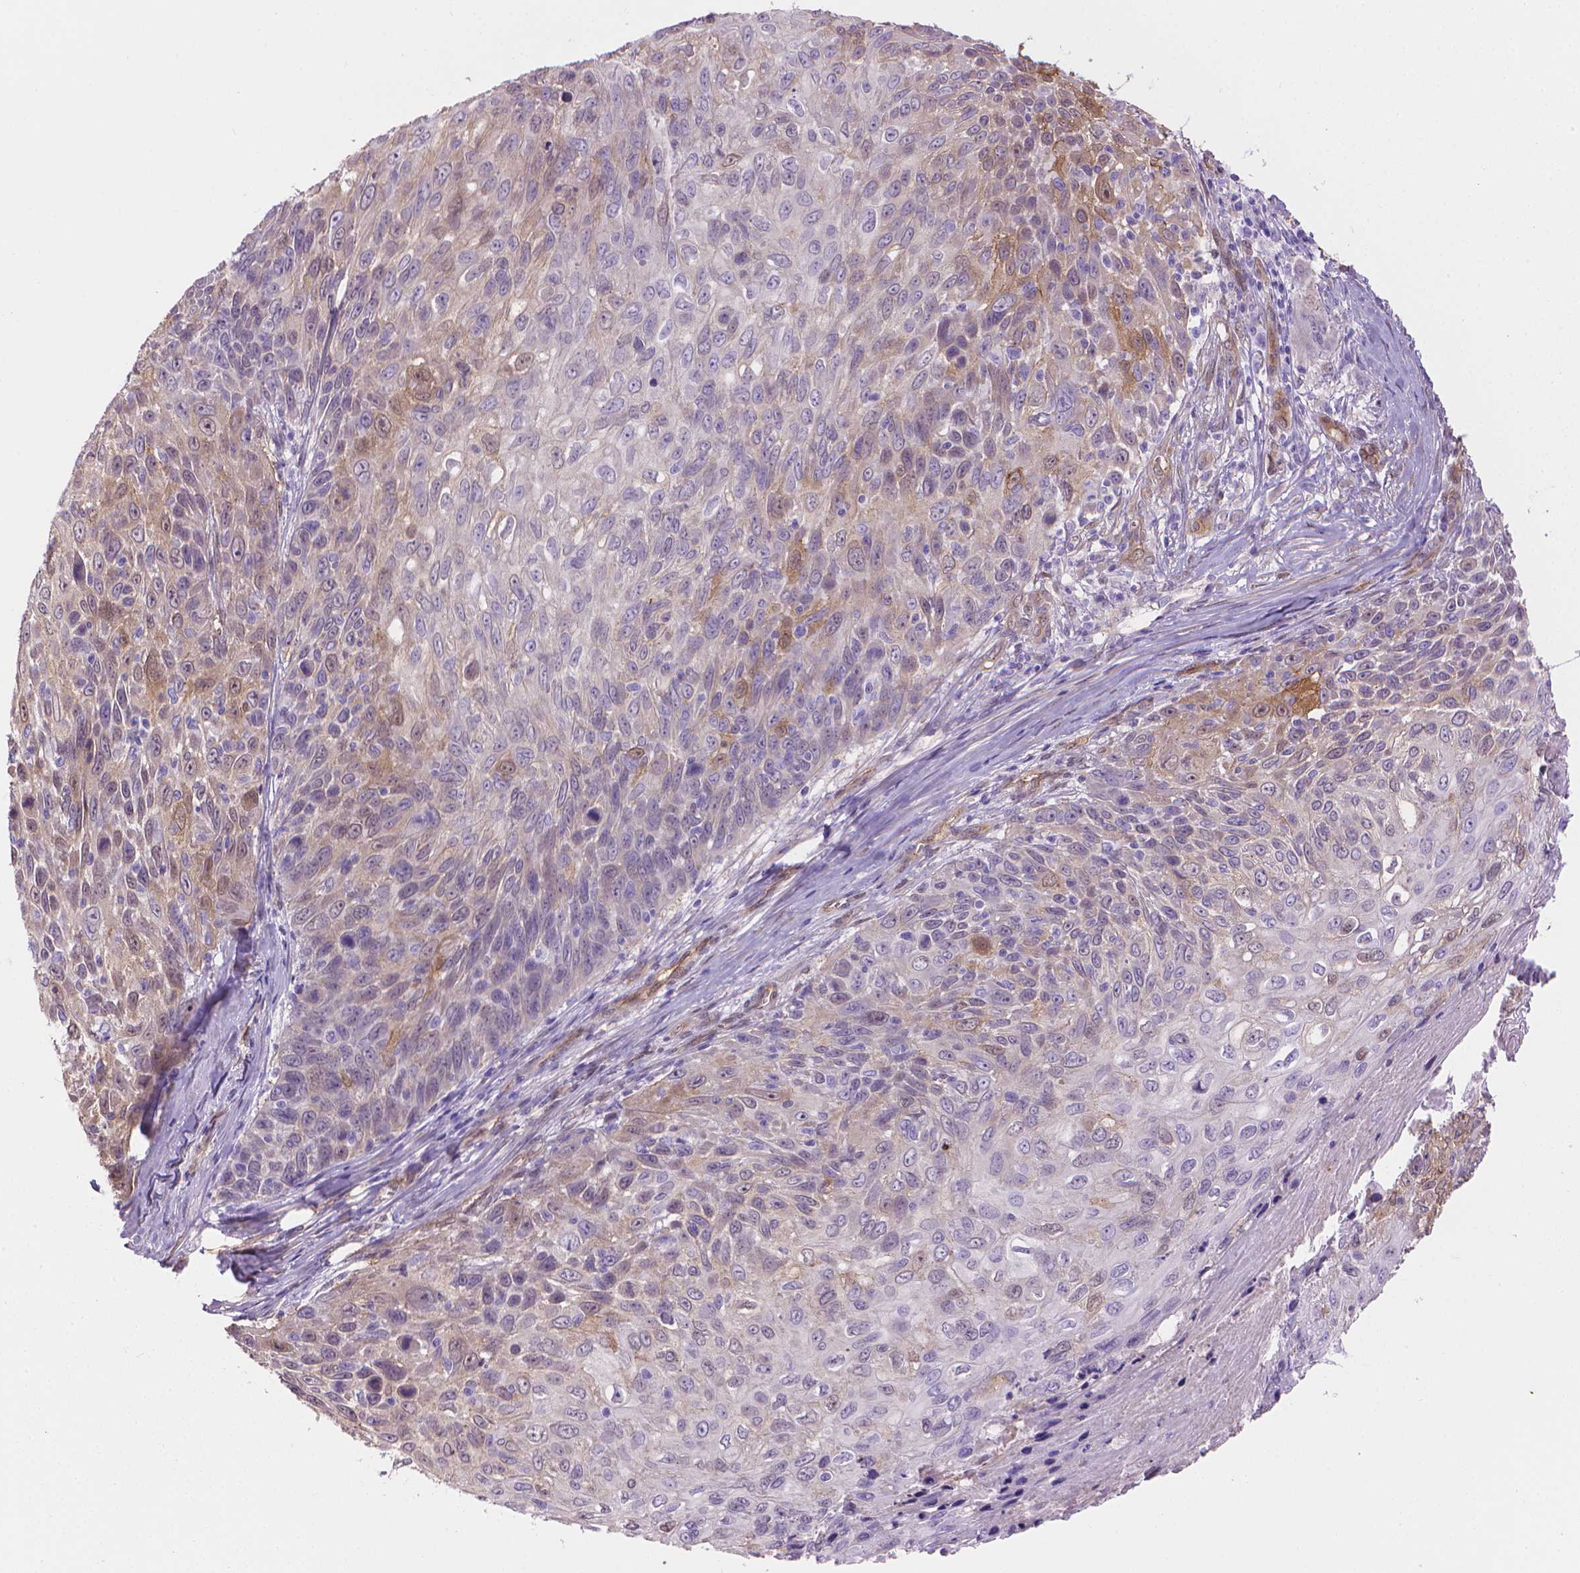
{"staining": {"intensity": "weak", "quantity": "25%-75%", "location": "cytoplasmic/membranous,nuclear"}, "tissue": "skin cancer", "cell_type": "Tumor cells", "image_type": "cancer", "snomed": [{"axis": "morphology", "description": "Squamous cell carcinoma, NOS"}, {"axis": "topography", "description": "Skin"}], "caption": "Skin cancer was stained to show a protein in brown. There is low levels of weak cytoplasmic/membranous and nuclear staining in approximately 25%-75% of tumor cells.", "gene": "CLIC4", "patient": {"sex": "male", "age": 92}}